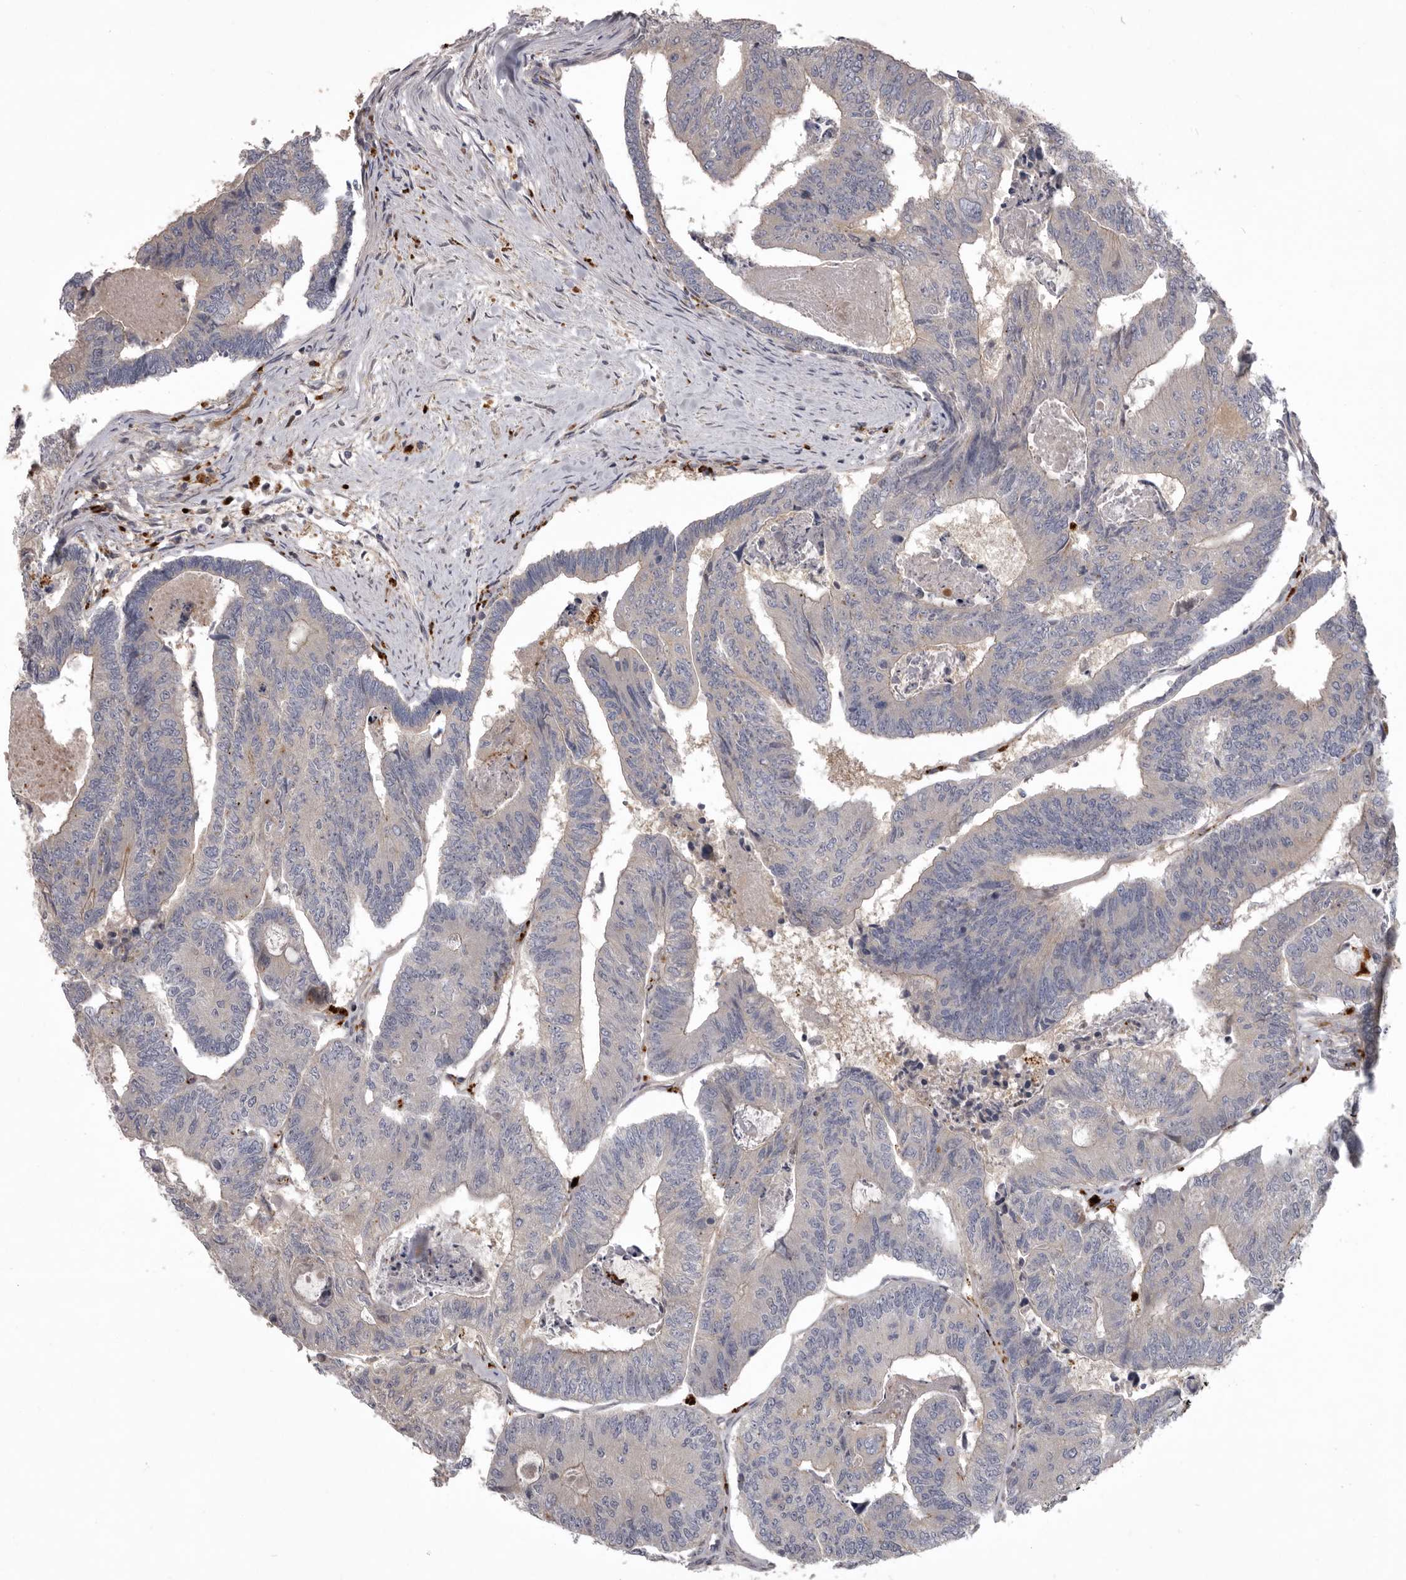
{"staining": {"intensity": "negative", "quantity": "none", "location": "none"}, "tissue": "colorectal cancer", "cell_type": "Tumor cells", "image_type": "cancer", "snomed": [{"axis": "morphology", "description": "Adenocarcinoma, NOS"}, {"axis": "topography", "description": "Colon"}], "caption": "Human adenocarcinoma (colorectal) stained for a protein using immunohistochemistry exhibits no expression in tumor cells.", "gene": "WDR47", "patient": {"sex": "female", "age": 67}}